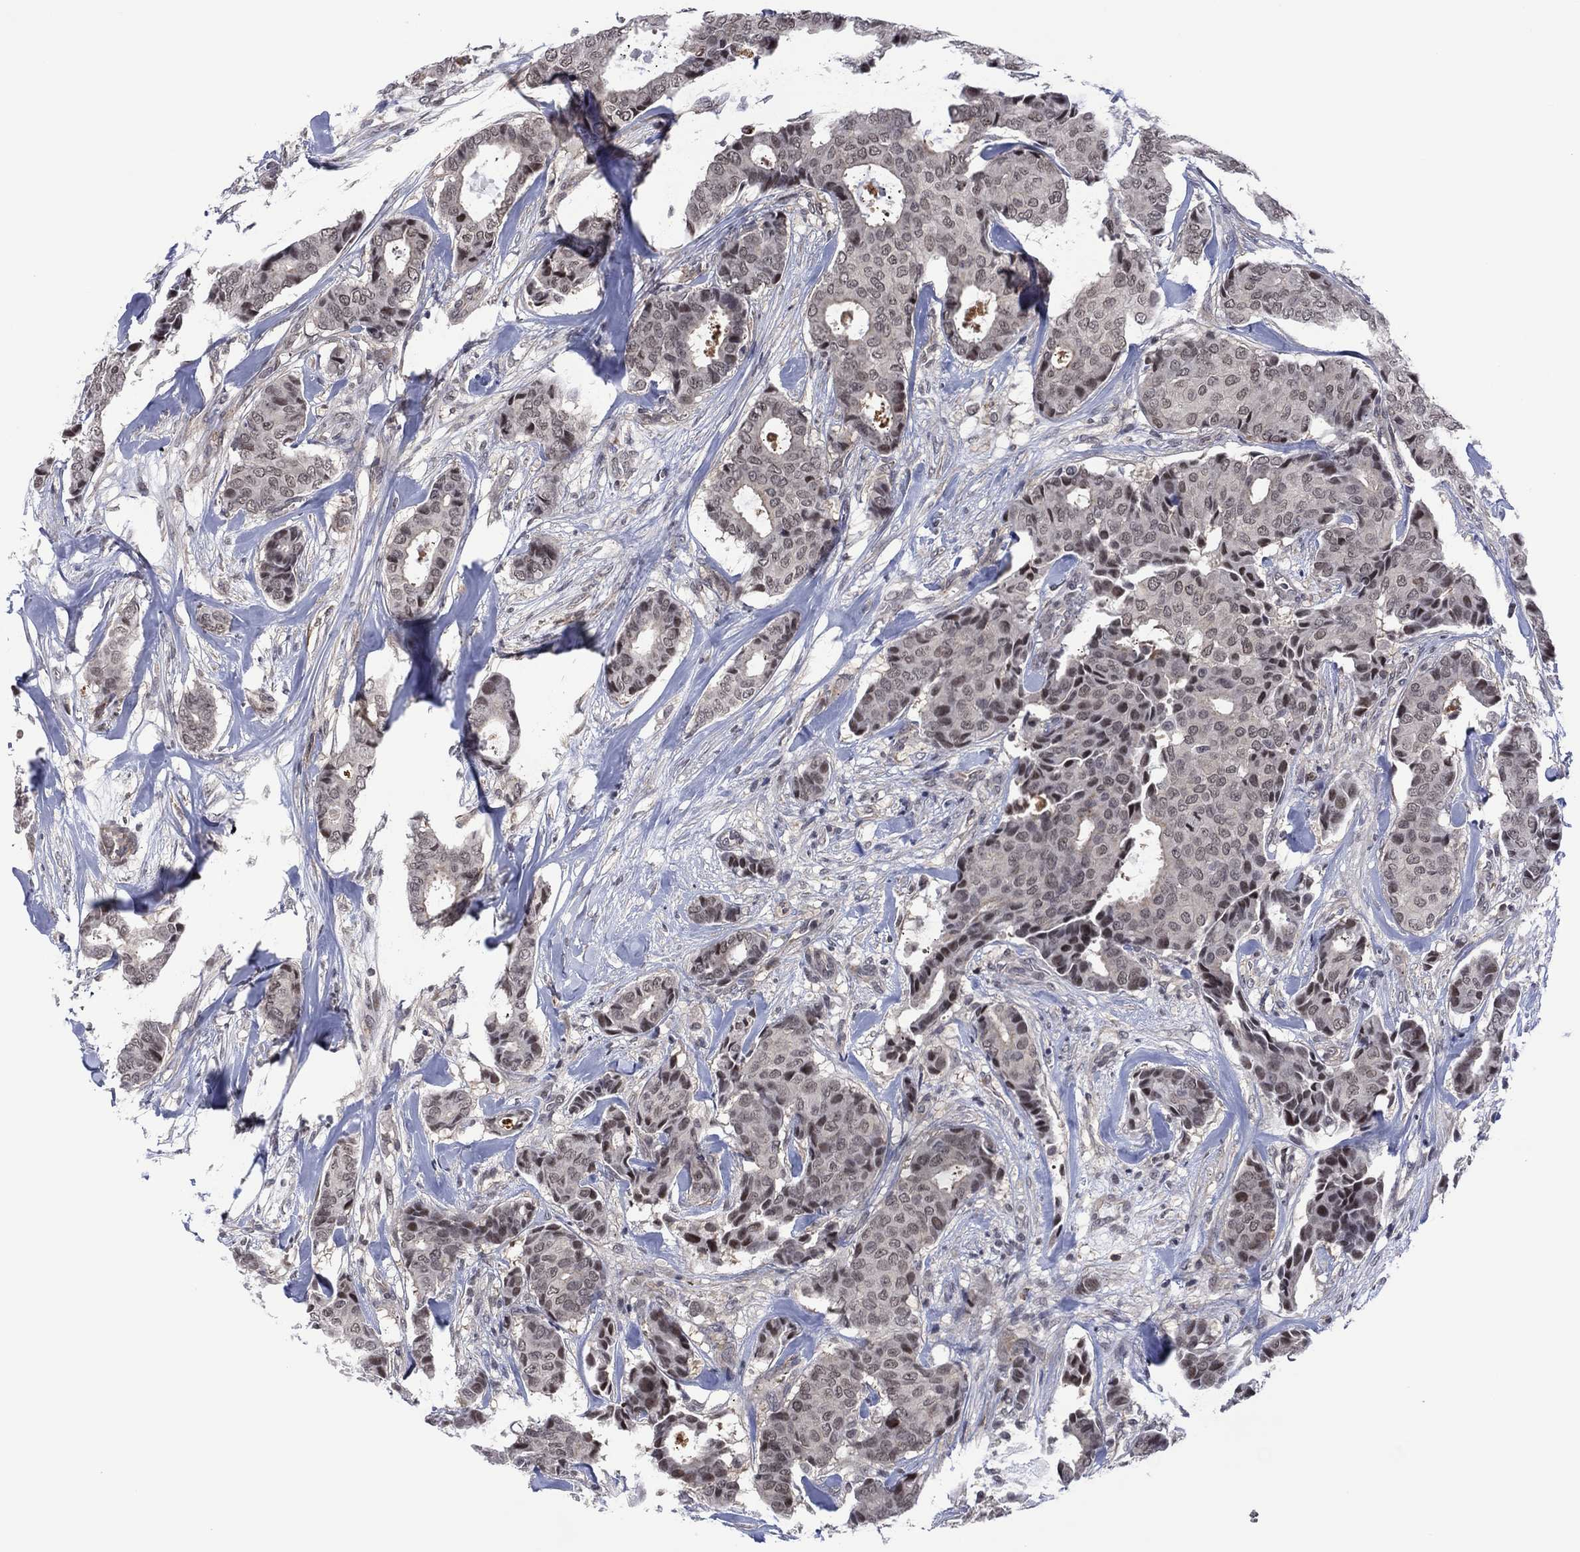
{"staining": {"intensity": "weak", "quantity": "<25%", "location": "nuclear"}, "tissue": "breast cancer", "cell_type": "Tumor cells", "image_type": "cancer", "snomed": [{"axis": "morphology", "description": "Duct carcinoma"}, {"axis": "topography", "description": "Breast"}], "caption": "There is no significant staining in tumor cells of breast invasive ductal carcinoma.", "gene": "DPP4", "patient": {"sex": "female", "age": 75}}